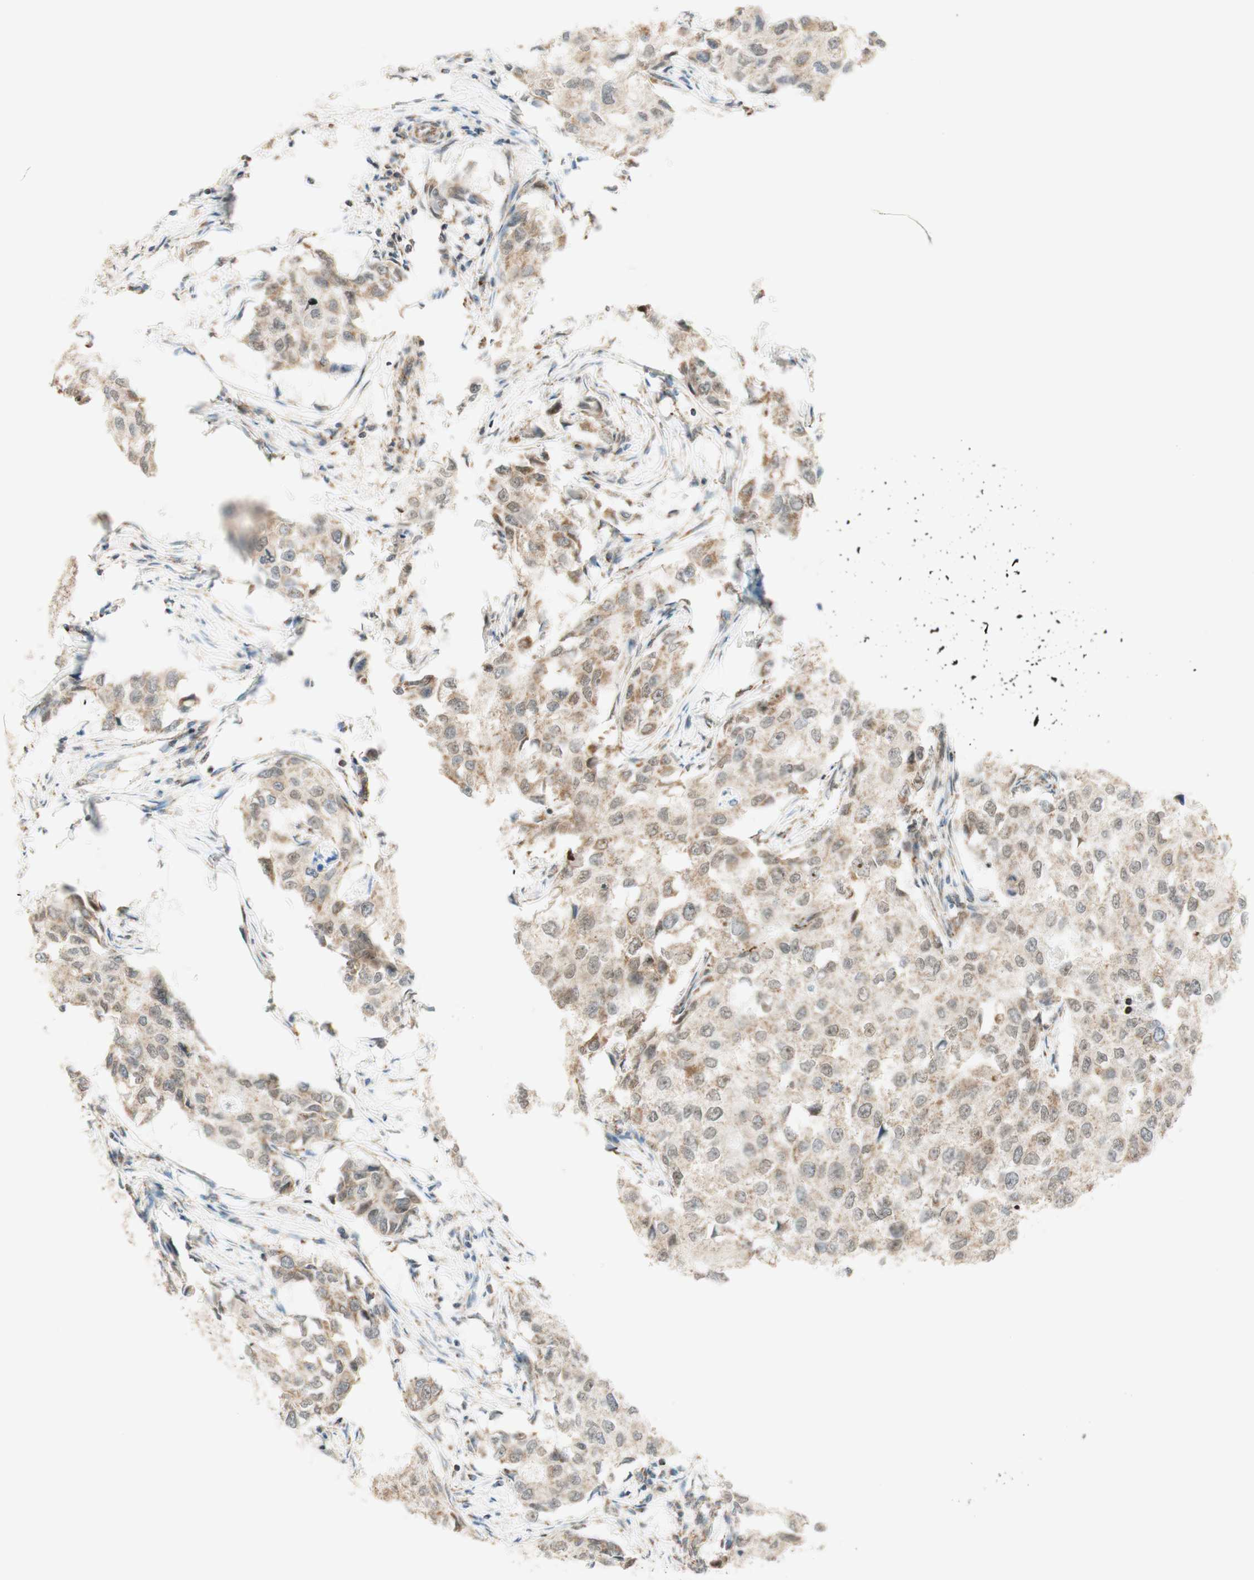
{"staining": {"intensity": "weak", "quantity": "25%-75%", "location": "cytoplasmic/membranous,nuclear"}, "tissue": "breast cancer", "cell_type": "Tumor cells", "image_type": "cancer", "snomed": [{"axis": "morphology", "description": "Duct carcinoma"}, {"axis": "topography", "description": "Breast"}], "caption": "Protein staining by immunohistochemistry (IHC) shows weak cytoplasmic/membranous and nuclear expression in approximately 25%-75% of tumor cells in invasive ductal carcinoma (breast). (DAB = brown stain, brightfield microscopy at high magnification).", "gene": "ZNF782", "patient": {"sex": "female", "age": 27}}